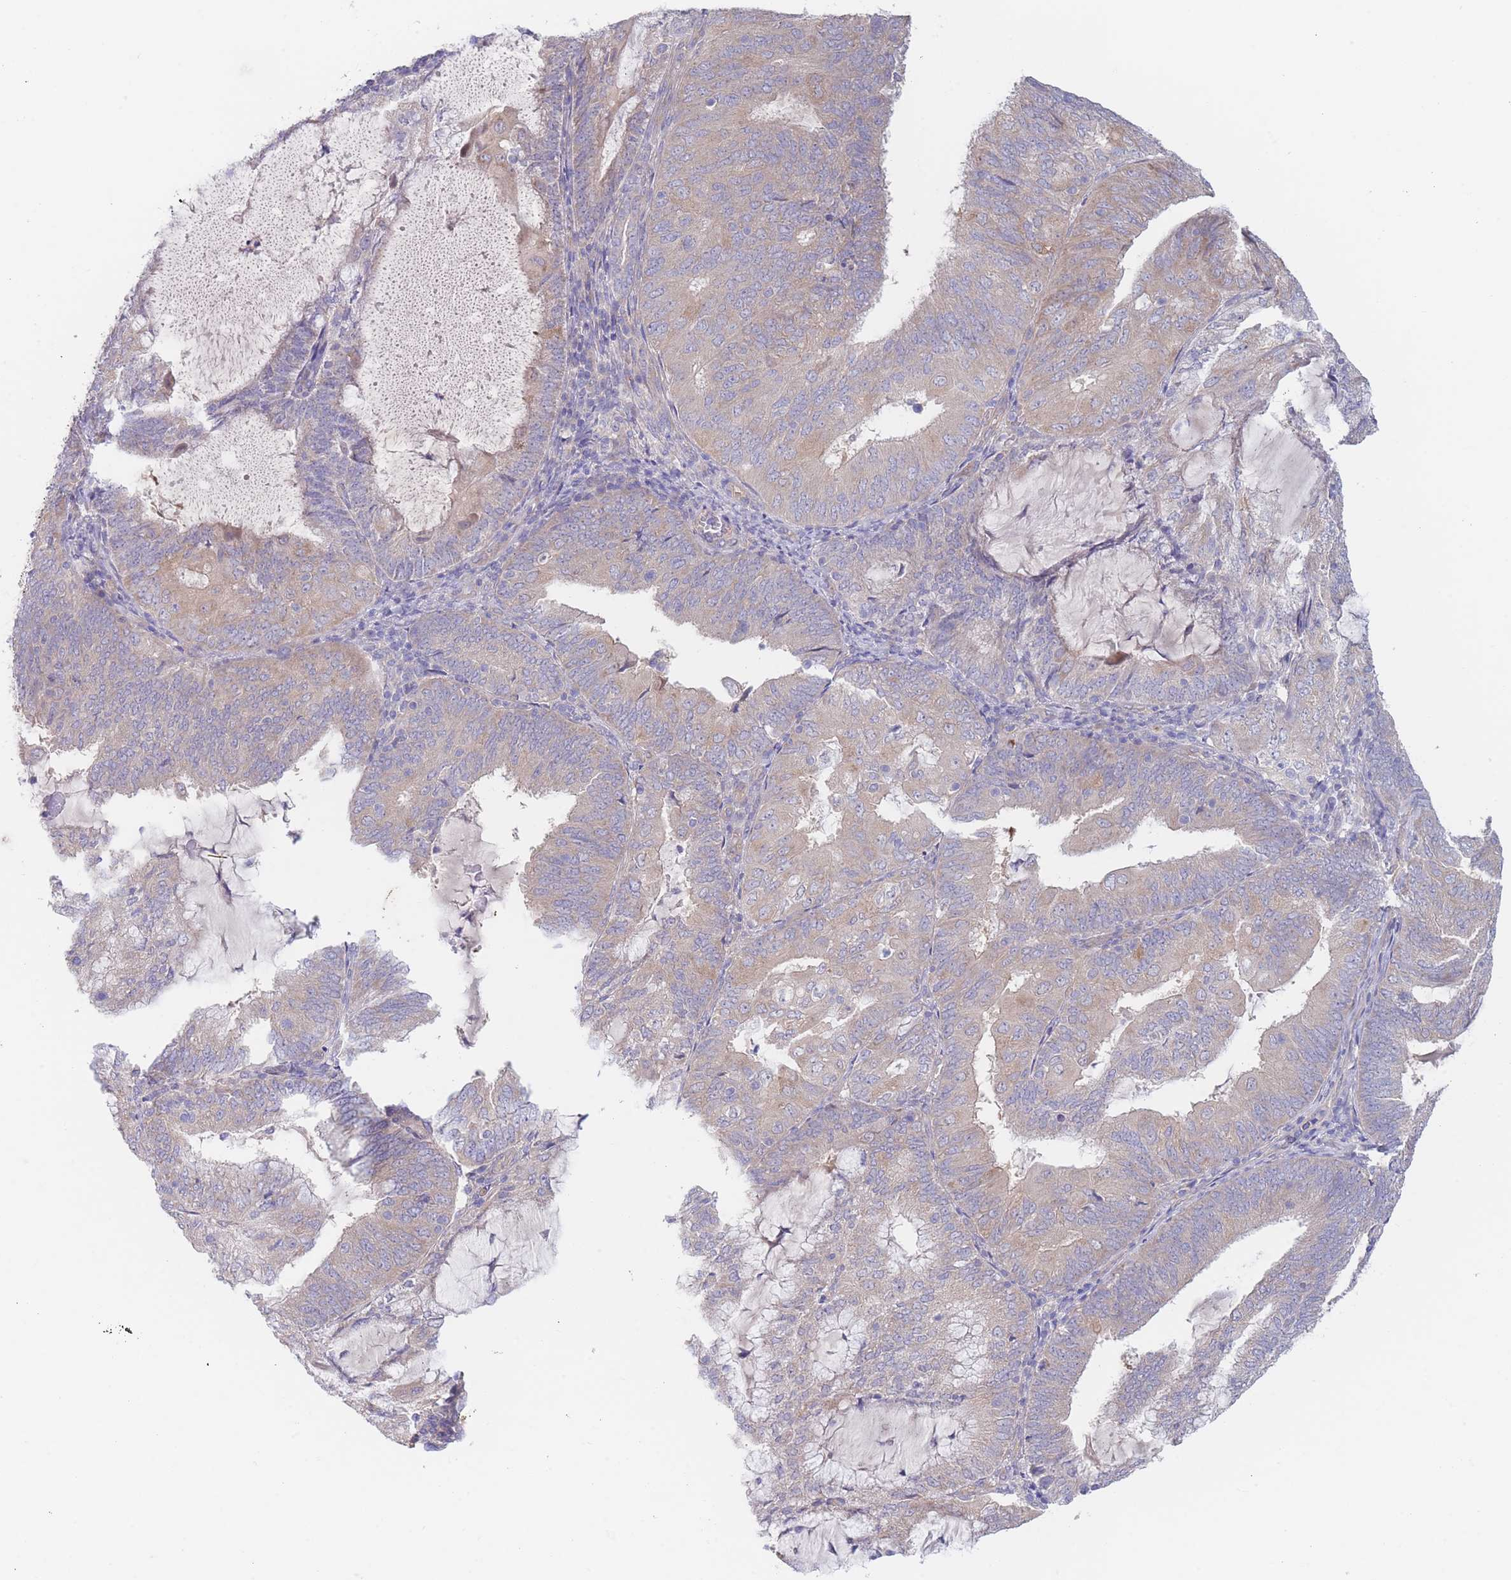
{"staining": {"intensity": "weak", "quantity": "<25%", "location": "cytoplasmic/membranous"}, "tissue": "endometrial cancer", "cell_type": "Tumor cells", "image_type": "cancer", "snomed": [{"axis": "morphology", "description": "Adenocarcinoma, NOS"}, {"axis": "topography", "description": "Endometrium"}], "caption": "This is an immunohistochemistry (IHC) image of adenocarcinoma (endometrial). There is no staining in tumor cells.", "gene": "ZNF281", "patient": {"sex": "female", "age": 81}}